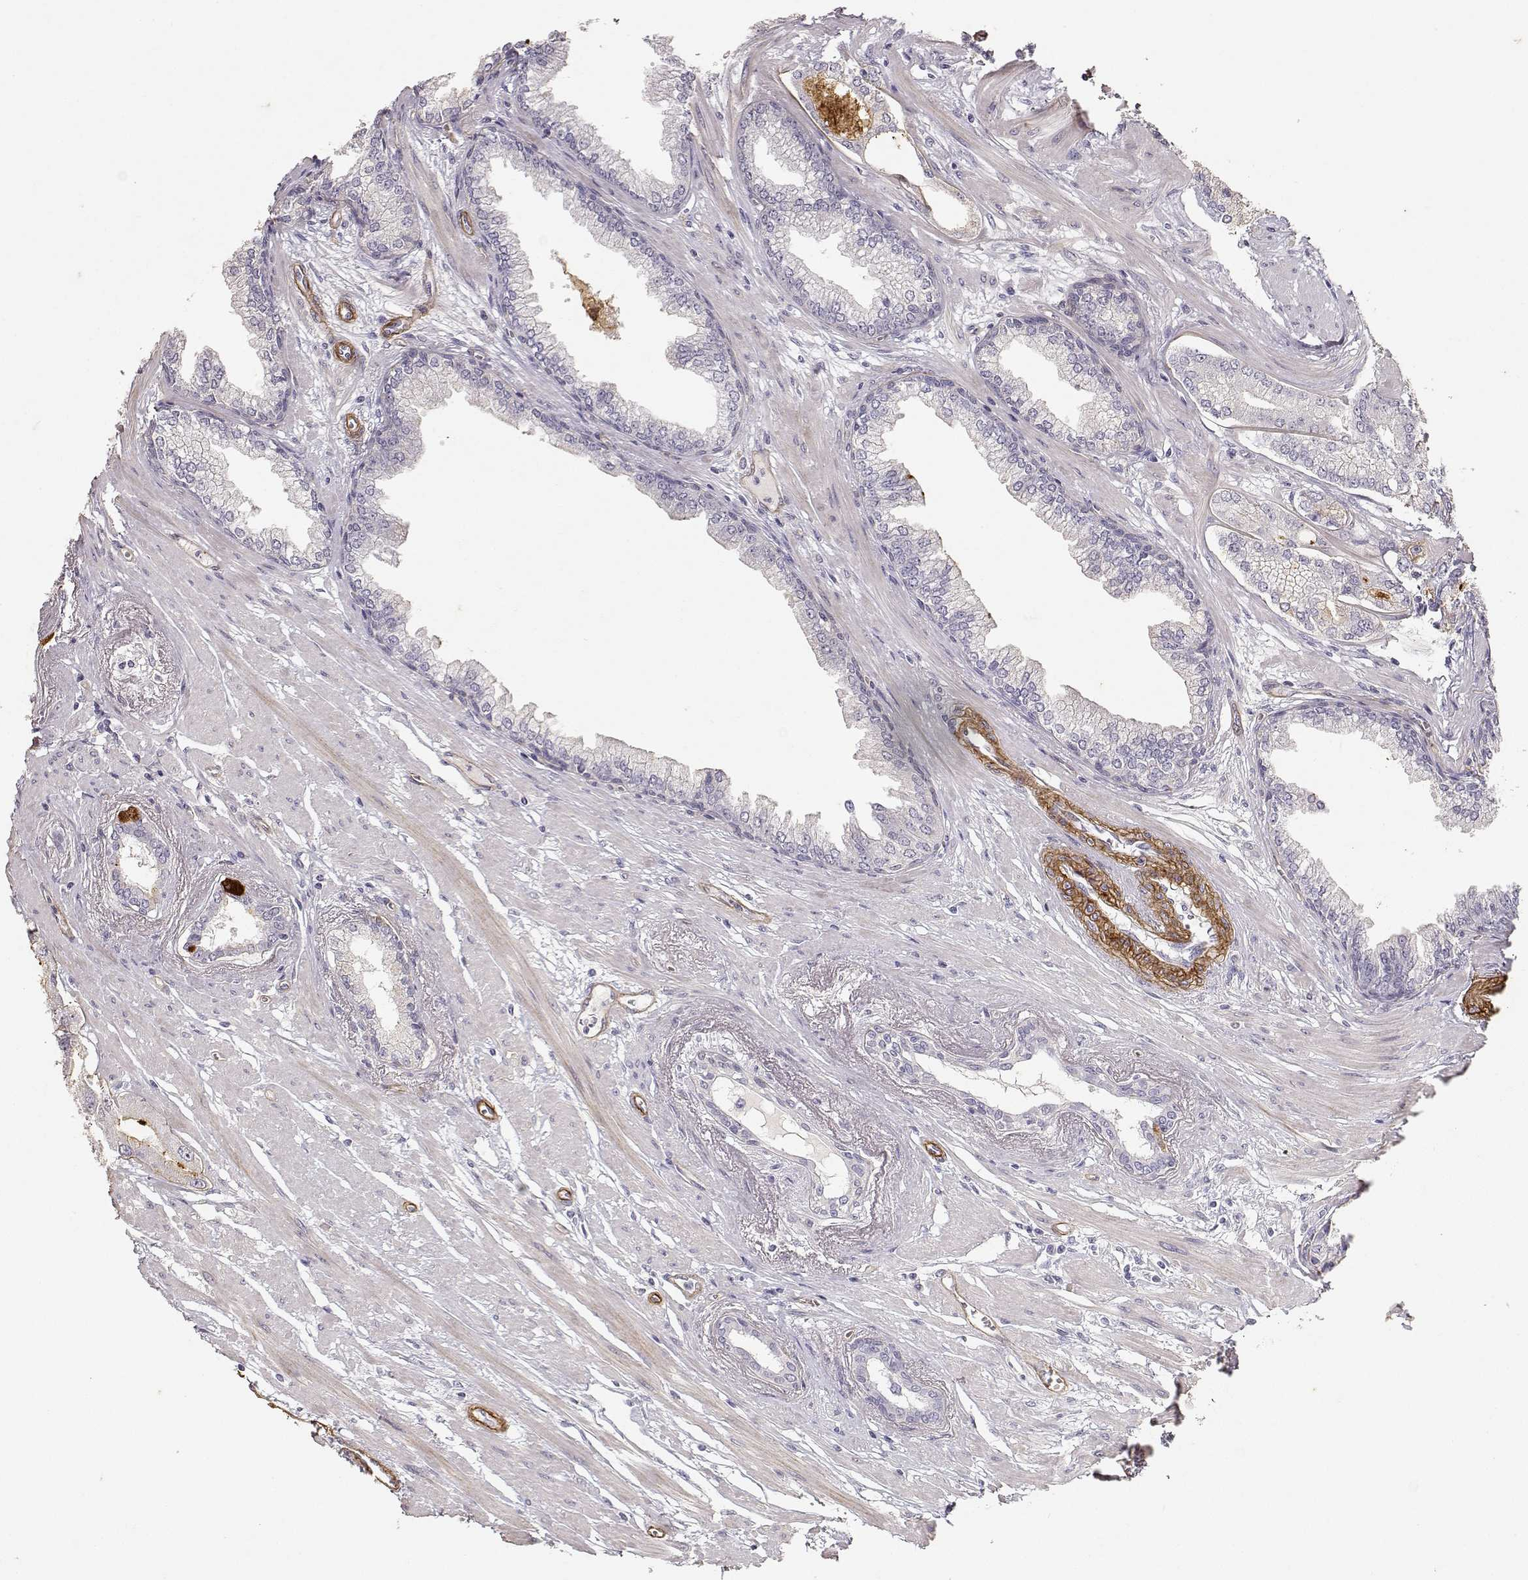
{"staining": {"intensity": "negative", "quantity": "none", "location": "none"}, "tissue": "prostate cancer", "cell_type": "Tumor cells", "image_type": "cancer", "snomed": [{"axis": "morphology", "description": "Adenocarcinoma, Low grade"}, {"axis": "topography", "description": "Prostate"}], "caption": "Protein analysis of prostate cancer (adenocarcinoma (low-grade)) shows no significant staining in tumor cells. Nuclei are stained in blue.", "gene": "LAMA5", "patient": {"sex": "male", "age": 60}}